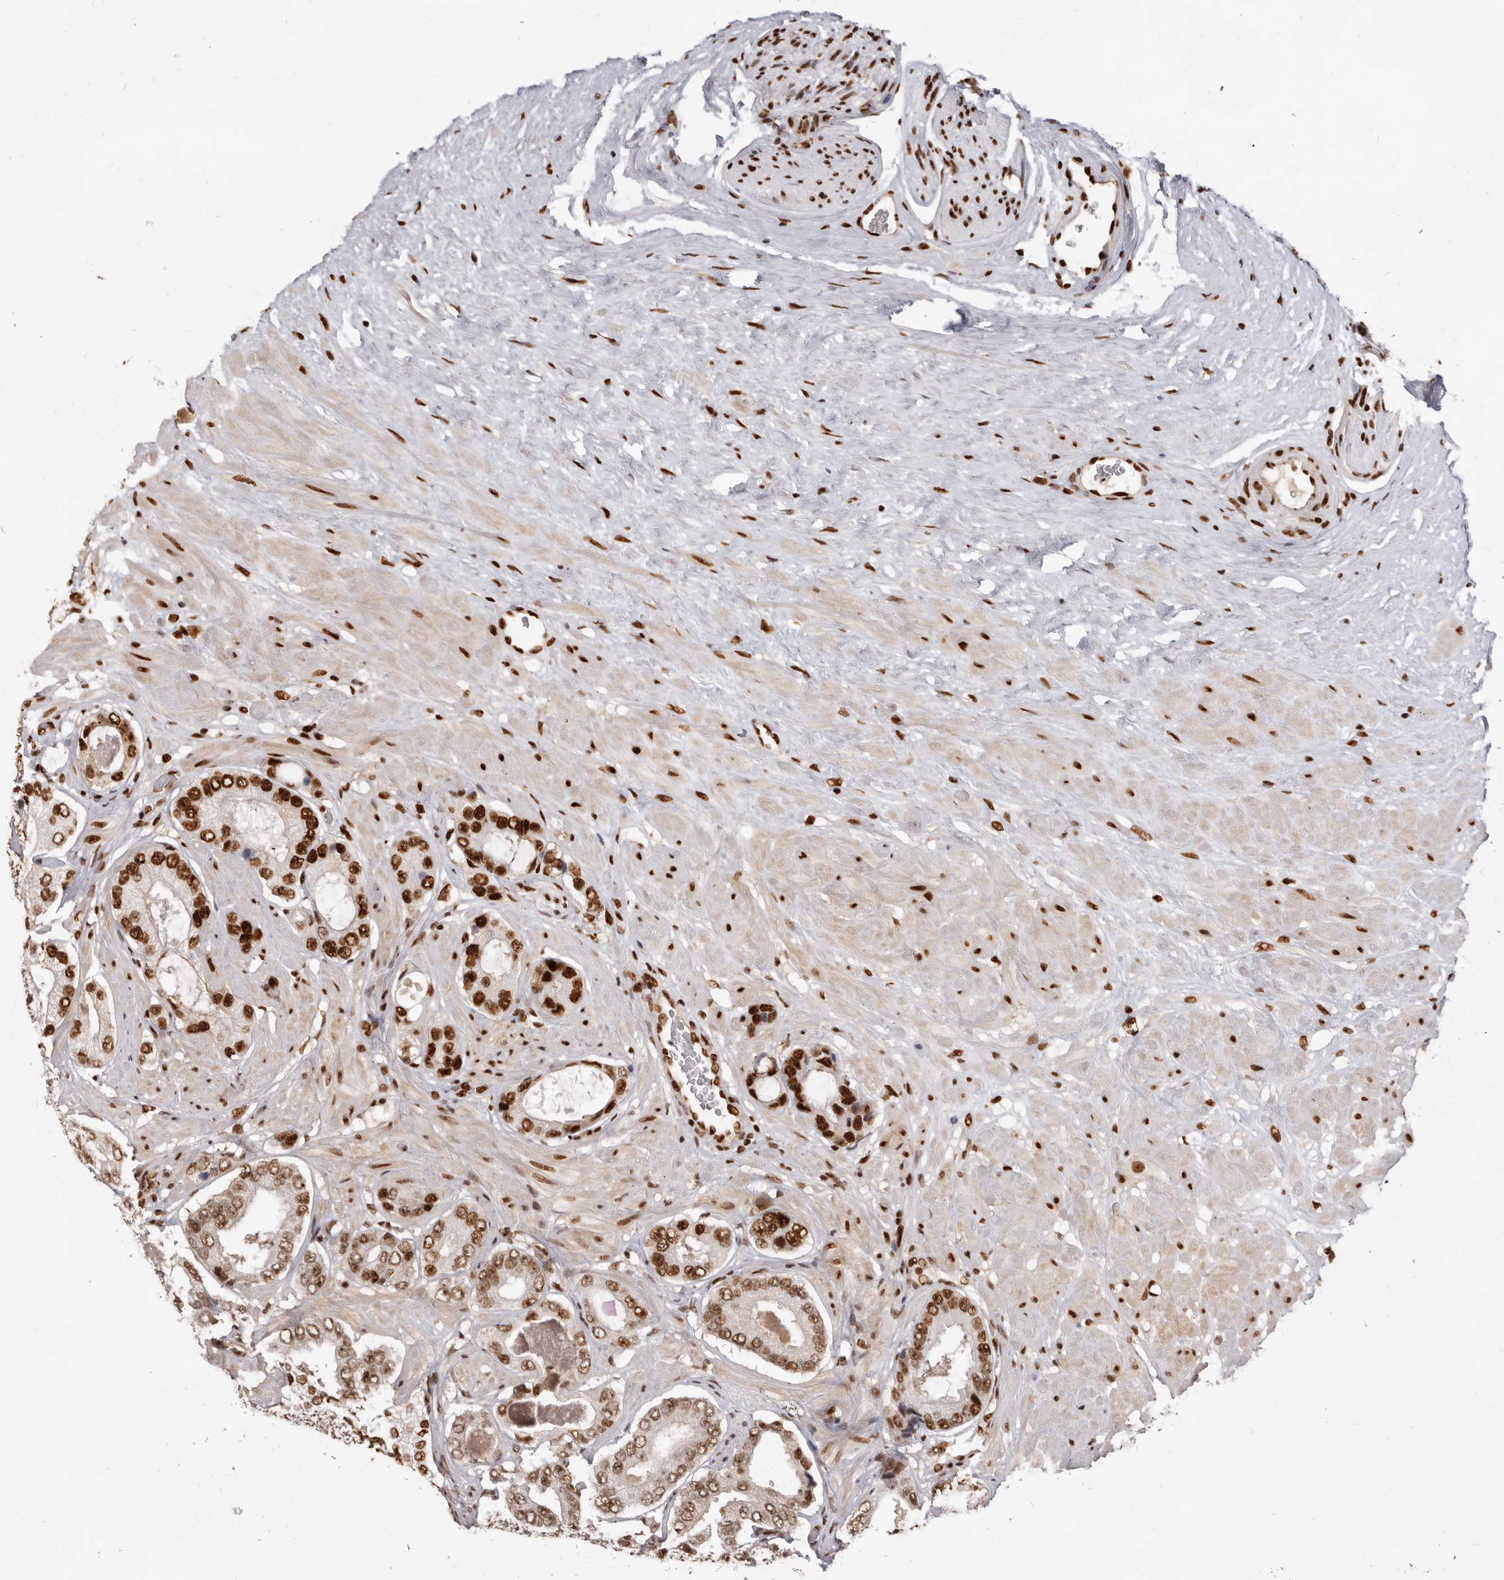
{"staining": {"intensity": "strong", "quantity": ">75%", "location": "nuclear"}, "tissue": "prostate cancer", "cell_type": "Tumor cells", "image_type": "cancer", "snomed": [{"axis": "morphology", "description": "Adenocarcinoma, High grade"}, {"axis": "topography", "description": "Prostate"}], "caption": "Immunohistochemistry micrograph of prostate cancer stained for a protein (brown), which reveals high levels of strong nuclear staining in about >75% of tumor cells.", "gene": "CHTOP", "patient": {"sex": "male", "age": 59}}